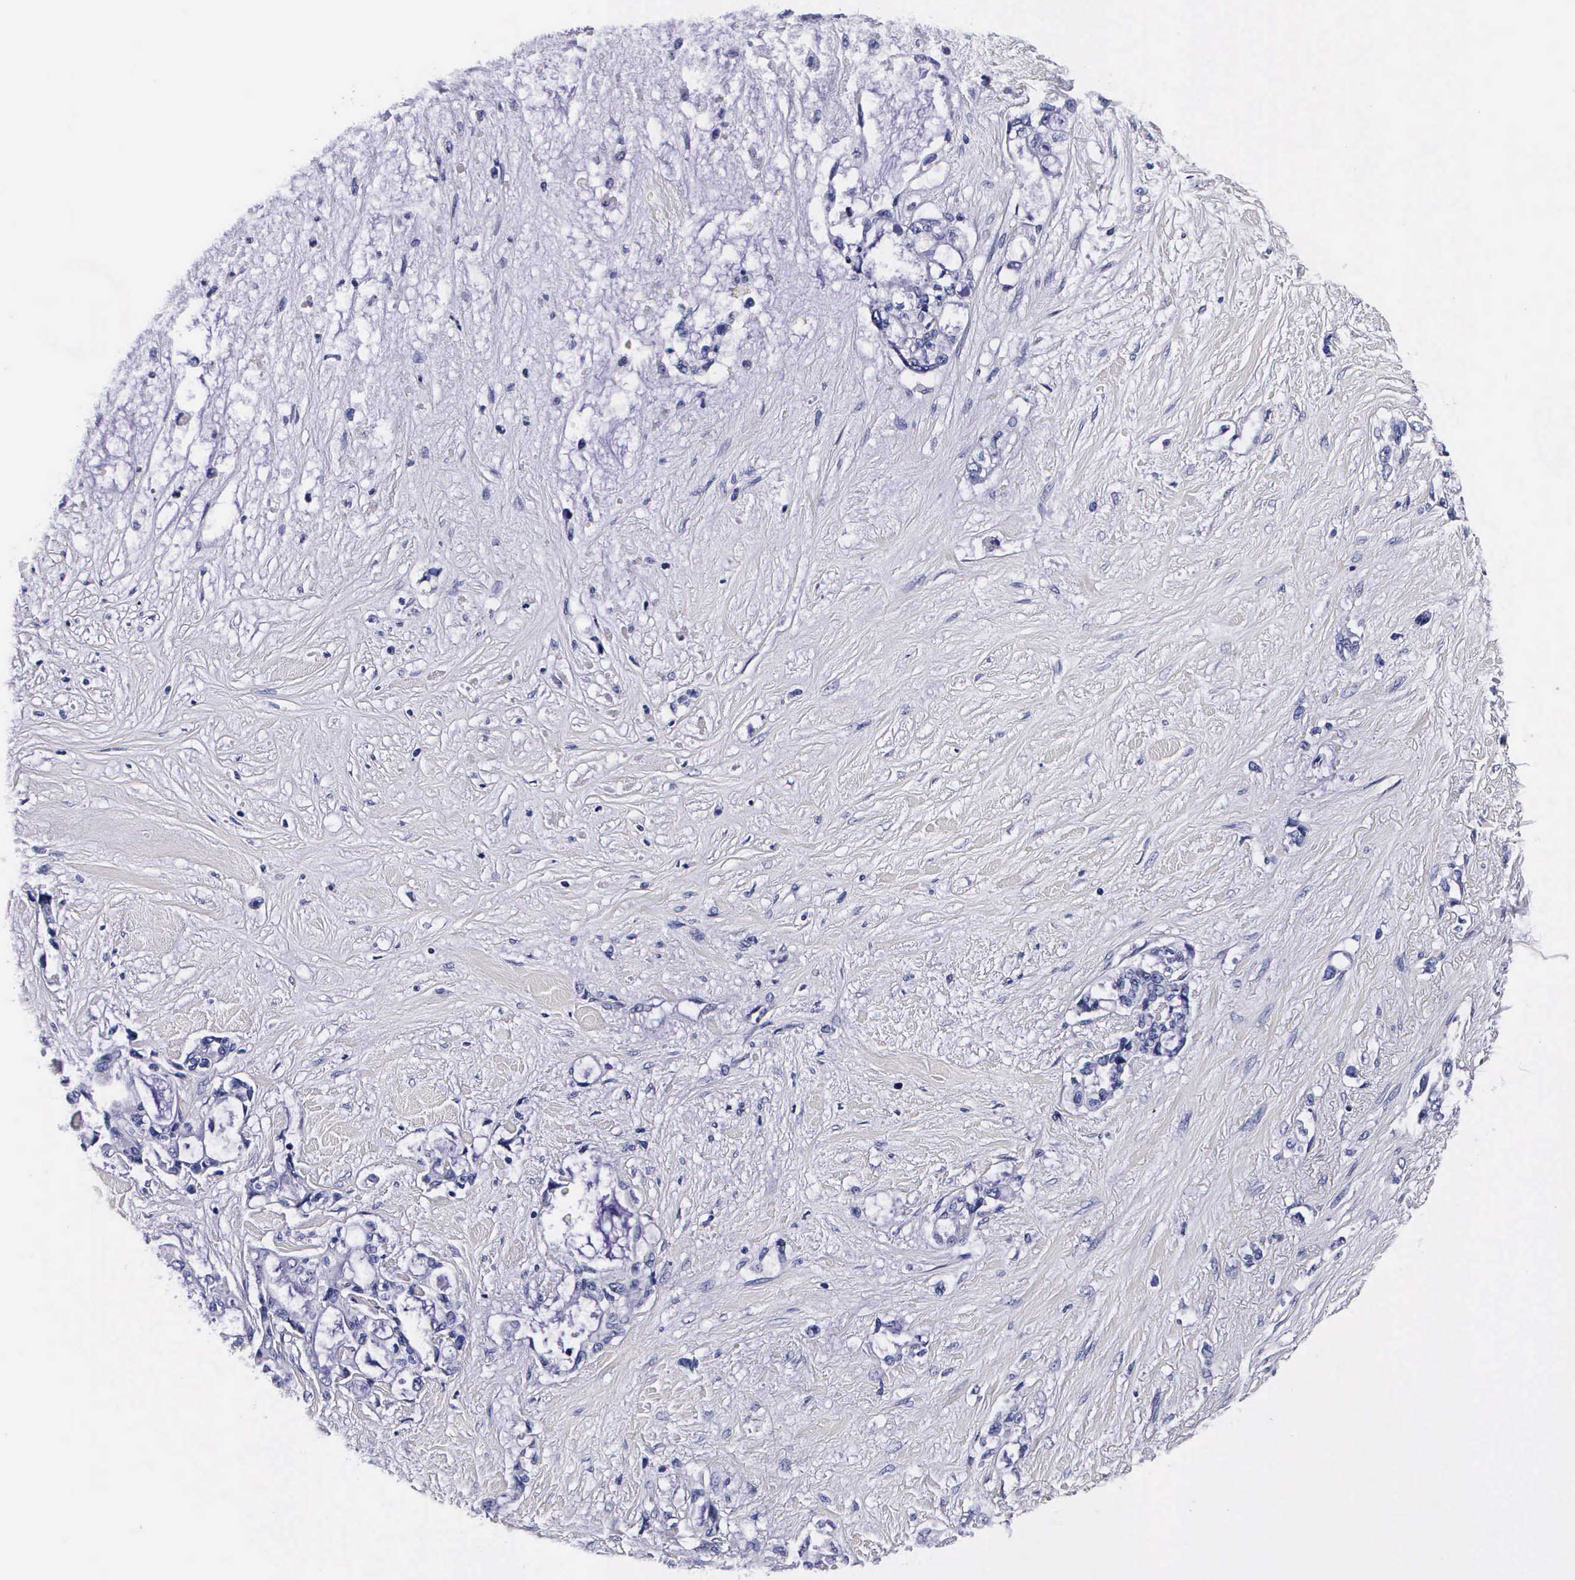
{"staining": {"intensity": "negative", "quantity": "none", "location": "none"}, "tissue": "pancreatic cancer", "cell_type": "Tumor cells", "image_type": "cancer", "snomed": [{"axis": "morphology", "description": "Adenocarcinoma, NOS"}, {"axis": "topography", "description": "Pancreas"}], "caption": "IHC micrograph of neoplastic tissue: adenocarcinoma (pancreatic) stained with DAB (3,3'-diaminobenzidine) reveals no significant protein staining in tumor cells. The staining was performed using DAB to visualize the protein expression in brown, while the nuclei were stained in blue with hematoxylin (Magnification: 20x).", "gene": "IAPP", "patient": {"sex": "female", "age": 70}}